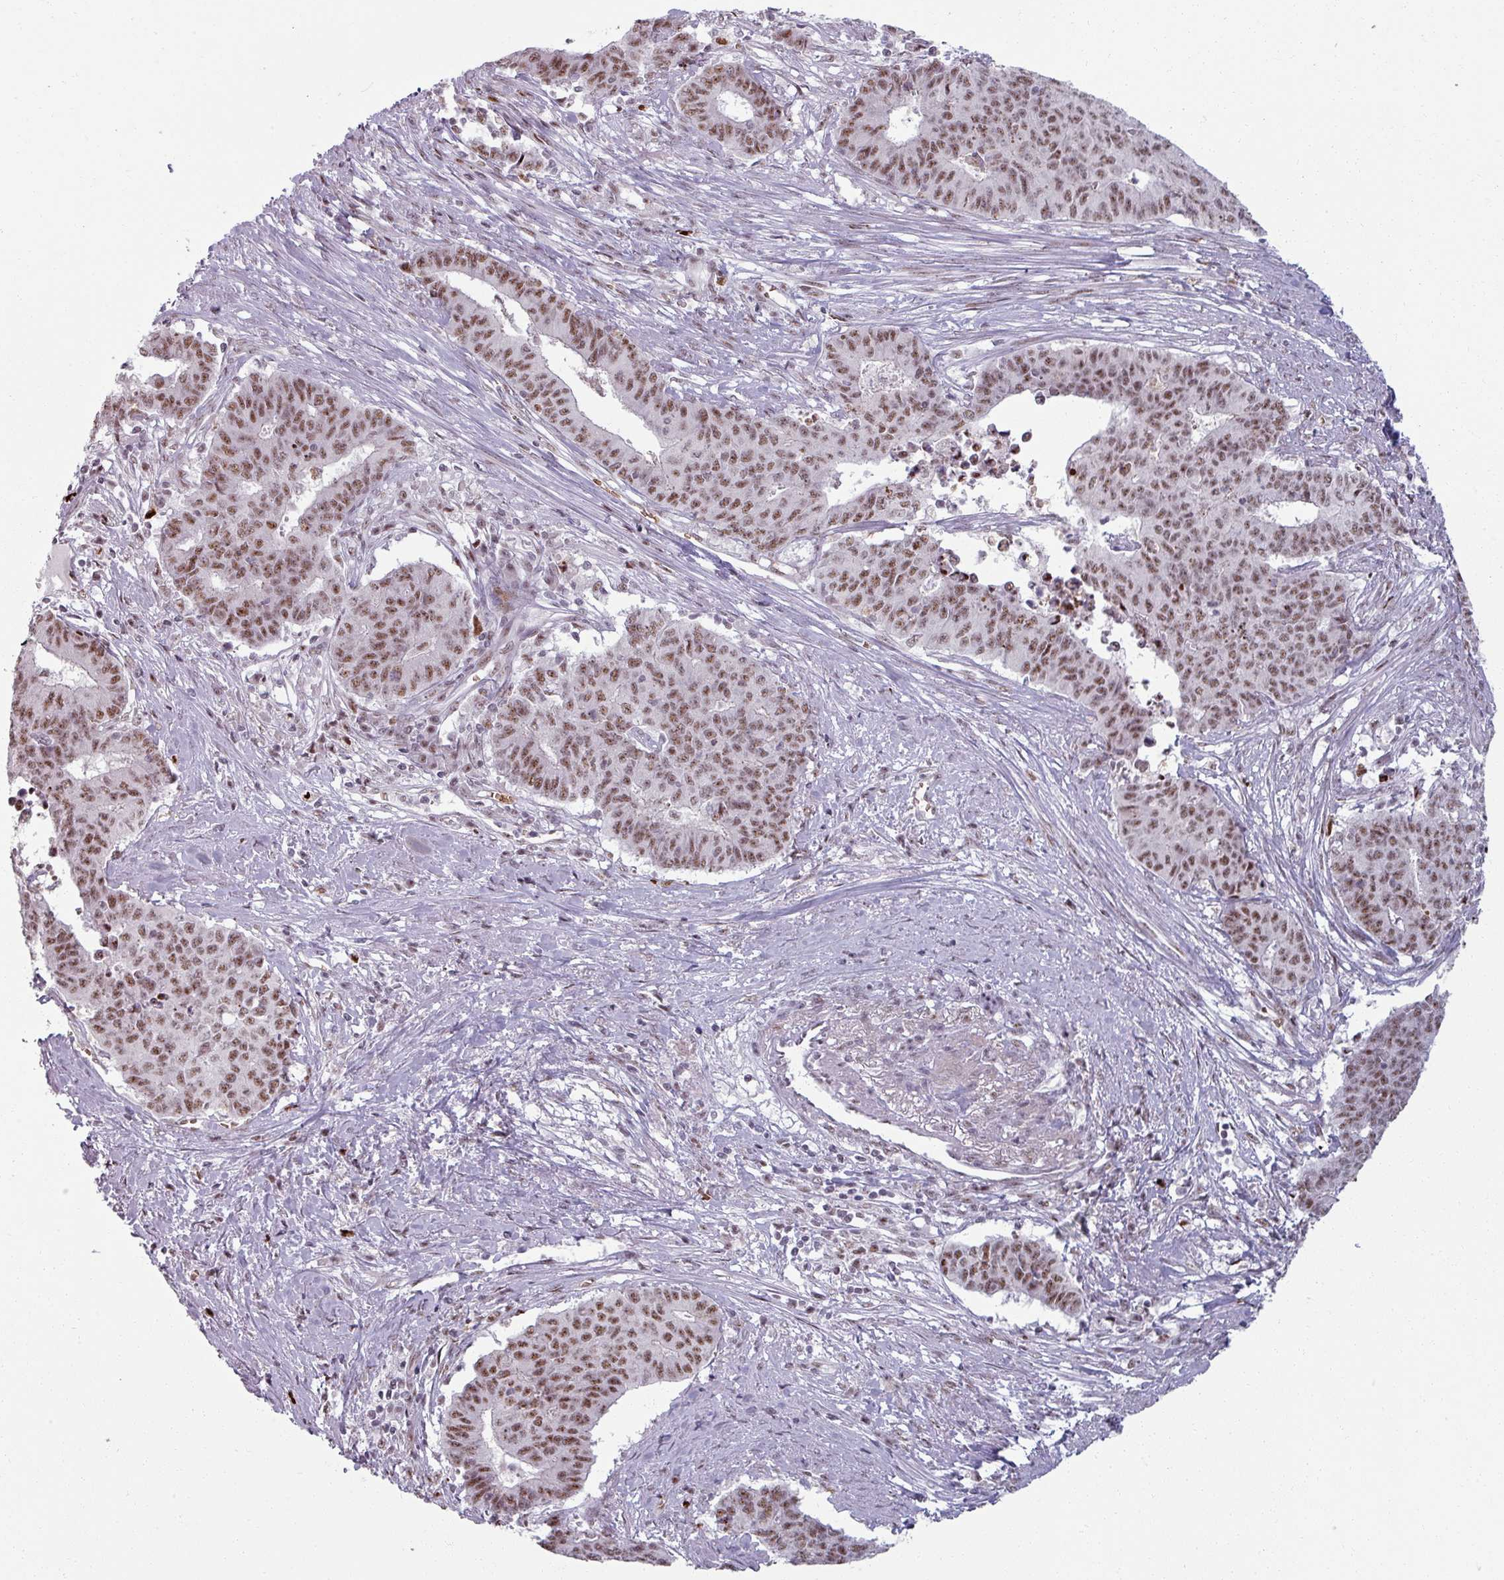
{"staining": {"intensity": "moderate", "quantity": ">75%", "location": "nuclear"}, "tissue": "endometrial cancer", "cell_type": "Tumor cells", "image_type": "cancer", "snomed": [{"axis": "morphology", "description": "Adenocarcinoma, NOS"}, {"axis": "topography", "description": "Endometrium"}], "caption": "The micrograph demonstrates staining of endometrial adenocarcinoma, revealing moderate nuclear protein positivity (brown color) within tumor cells.", "gene": "NCOR1", "patient": {"sex": "female", "age": 59}}